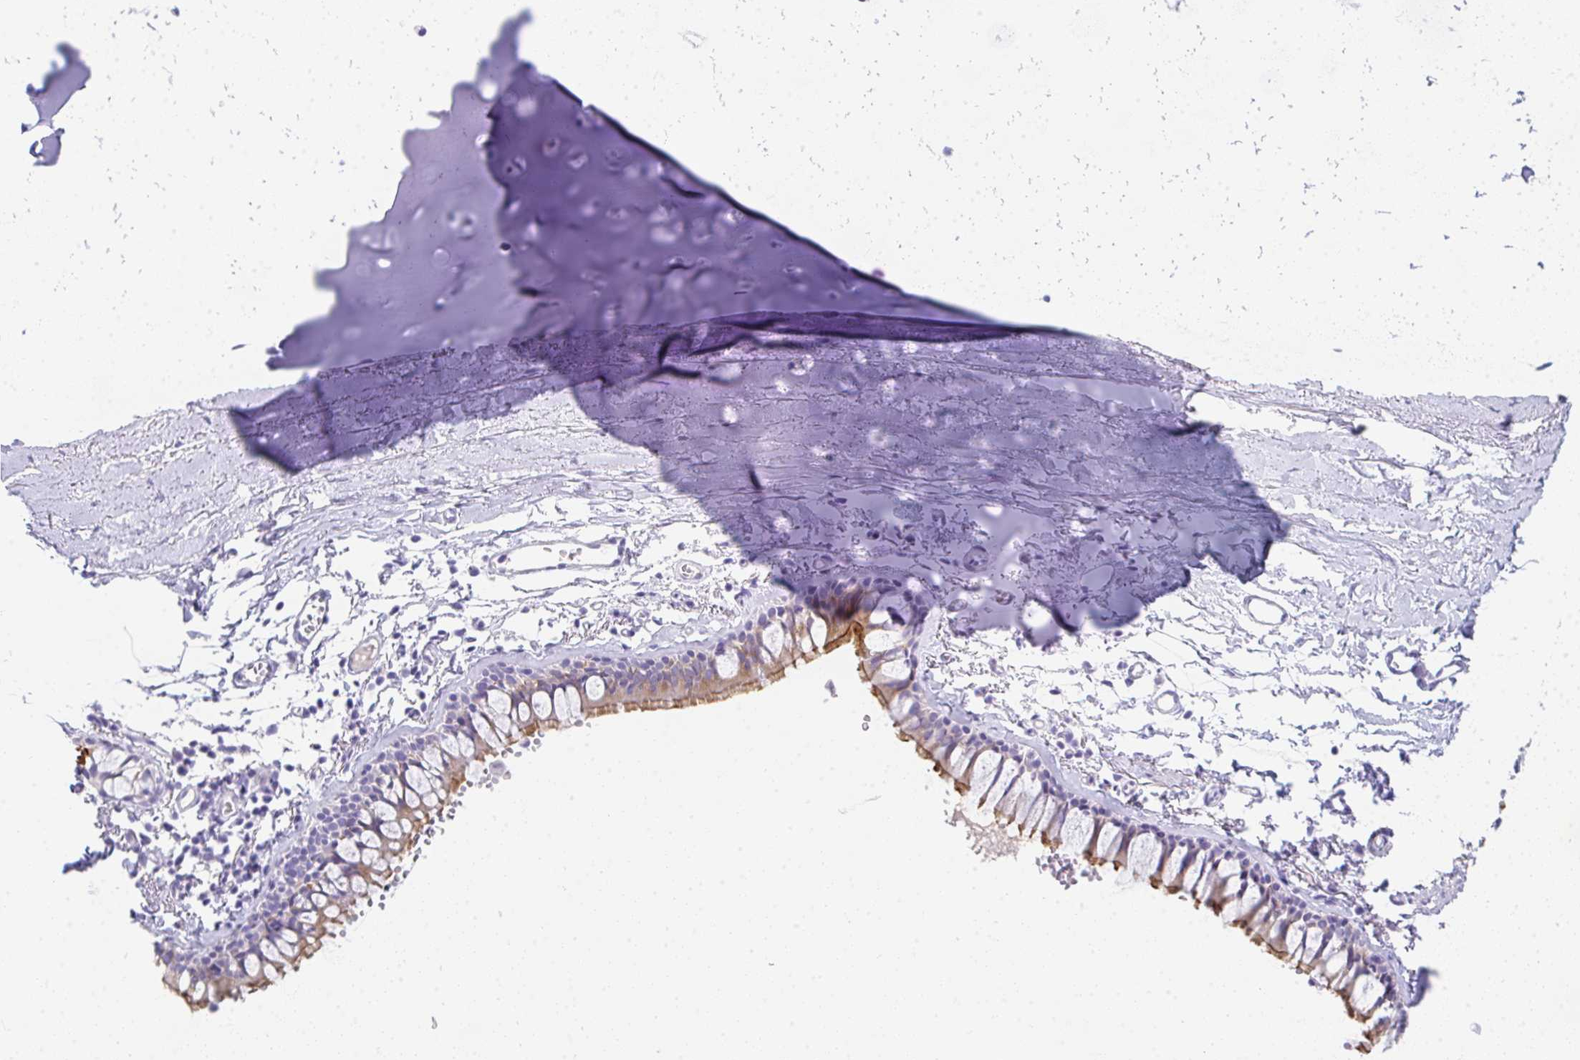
{"staining": {"intensity": "moderate", "quantity": "25%-75%", "location": "cytoplasmic/membranous"}, "tissue": "bronchus", "cell_type": "Respiratory epithelial cells", "image_type": "normal", "snomed": [{"axis": "morphology", "description": "Normal tissue, NOS"}, {"axis": "topography", "description": "Cartilage tissue"}, {"axis": "topography", "description": "Bronchus"}, {"axis": "topography", "description": "Peripheral nerve tissue"}], "caption": "A brown stain highlights moderate cytoplasmic/membranous staining of a protein in respiratory epithelial cells of normal bronchus. (DAB IHC with brightfield microscopy, high magnification).", "gene": "TTC30A", "patient": {"sex": "female", "age": 59}}